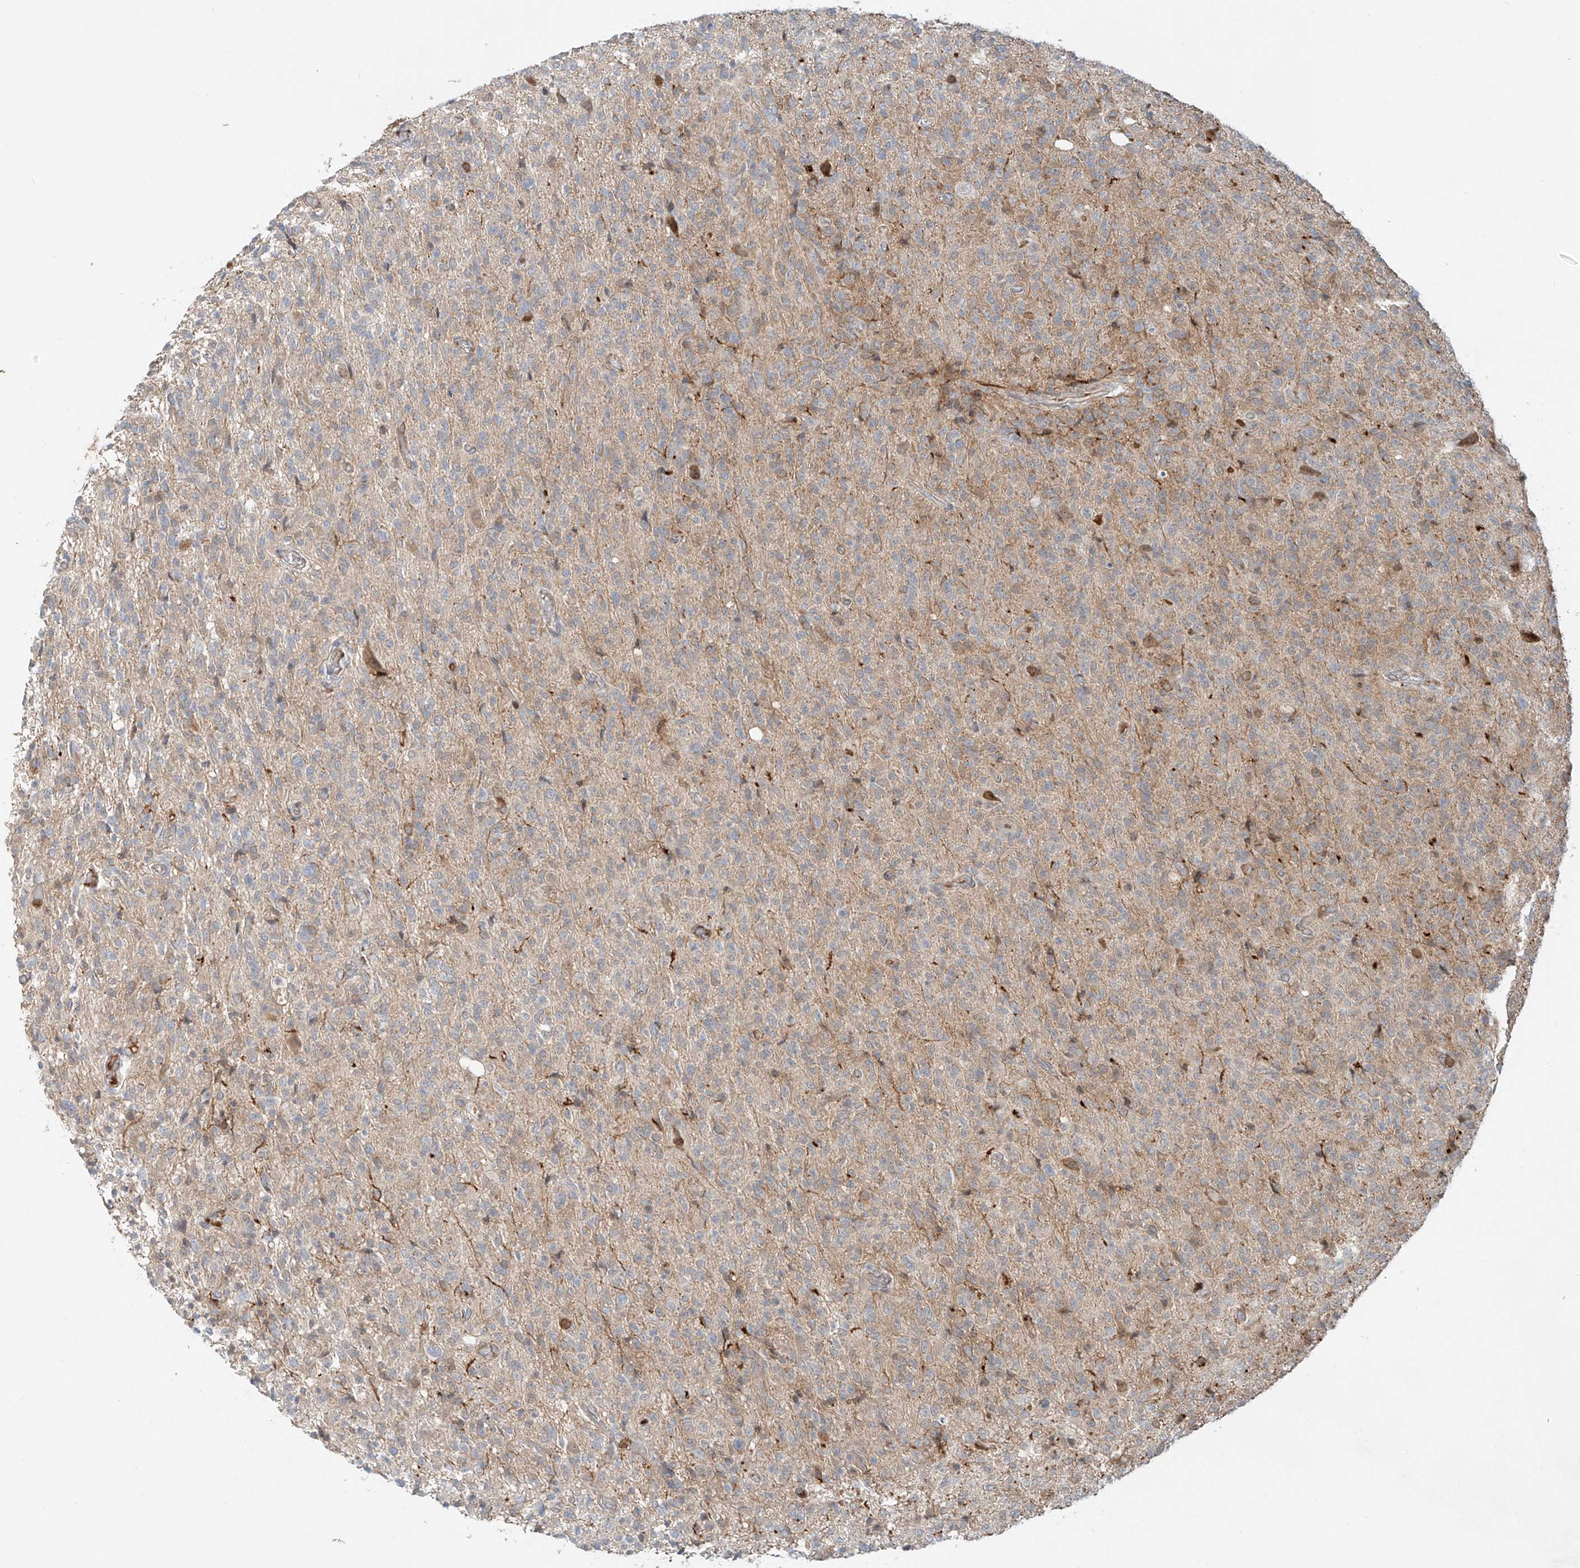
{"staining": {"intensity": "negative", "quantity": "none", "location": "none"}, "tissue": "glioma", "cell_type": "Tumor cells", "image_type": "cancer", "snomed": [{"axis": "morphology", "description": "Glioma, malignant, High grade"}, {"axis": "topography", "description": "Brain"}], "caption": "Immunohistochemical staining of human malignant high-grade glioma exhibits no significant expression in tumor cells.", "gene": "CEP162", "patient": {"sex": "female", "age": 57}}